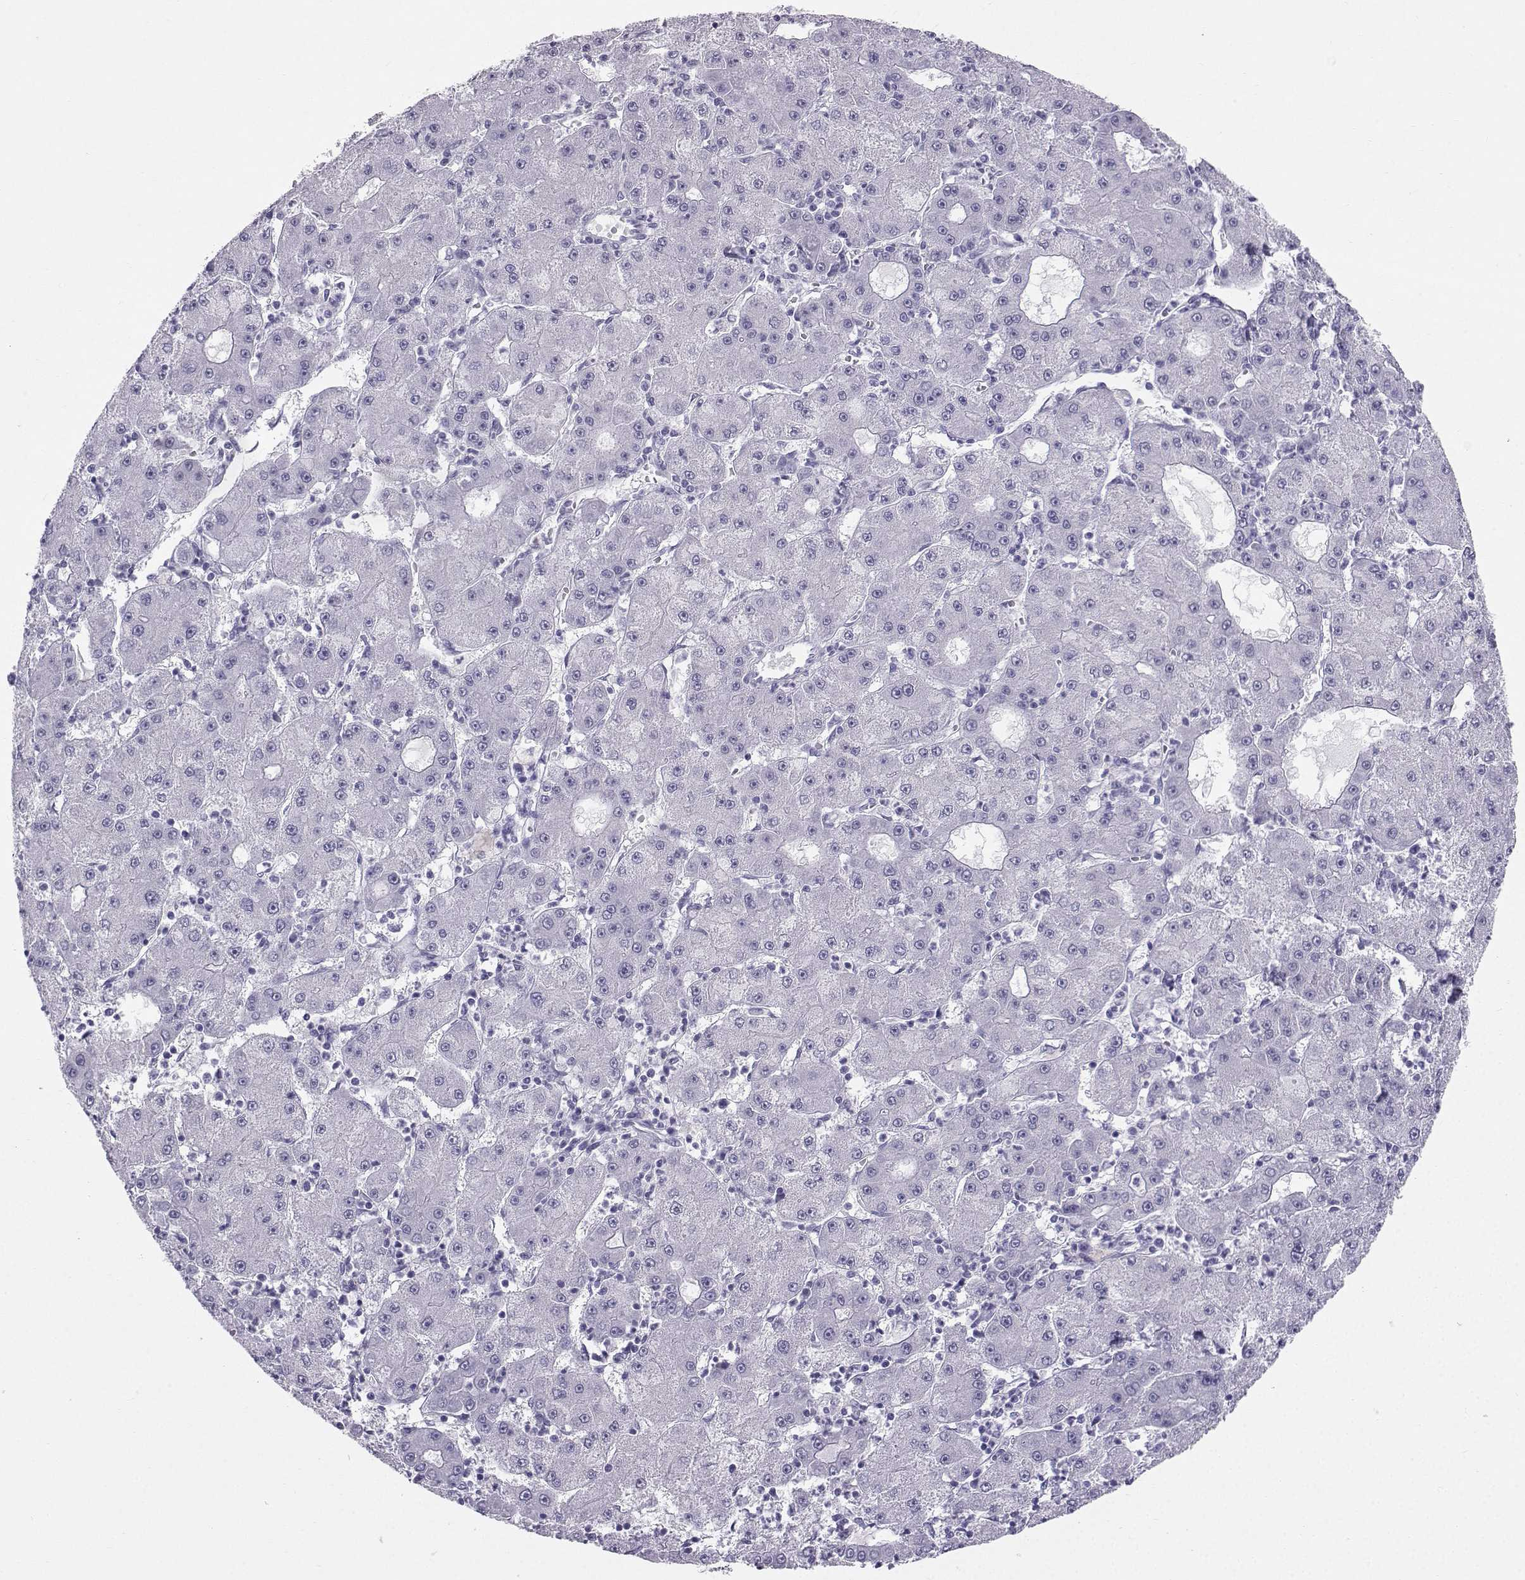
{"staining": {"intensity": "negative", "quantity": "none", "location": "none"}, "tissue": "liver cancer", "cell_type": "Tumor cells", "image_type": "cancer", "snomed": [{"axis": "morphology", "description": "Carcinoma, Hepatocellular, NOS"}, {"axis": "topography", "description": "Liver"}], "caption": "Immunohistochemistry (IHC) micrograph of liver cancer (hepatocellular carcinoma) stained for a protein (brown), which exhibits no positivity in tumor cells.", "gene": "IQCD", "patient": {"sex": "male", "age": 73}}